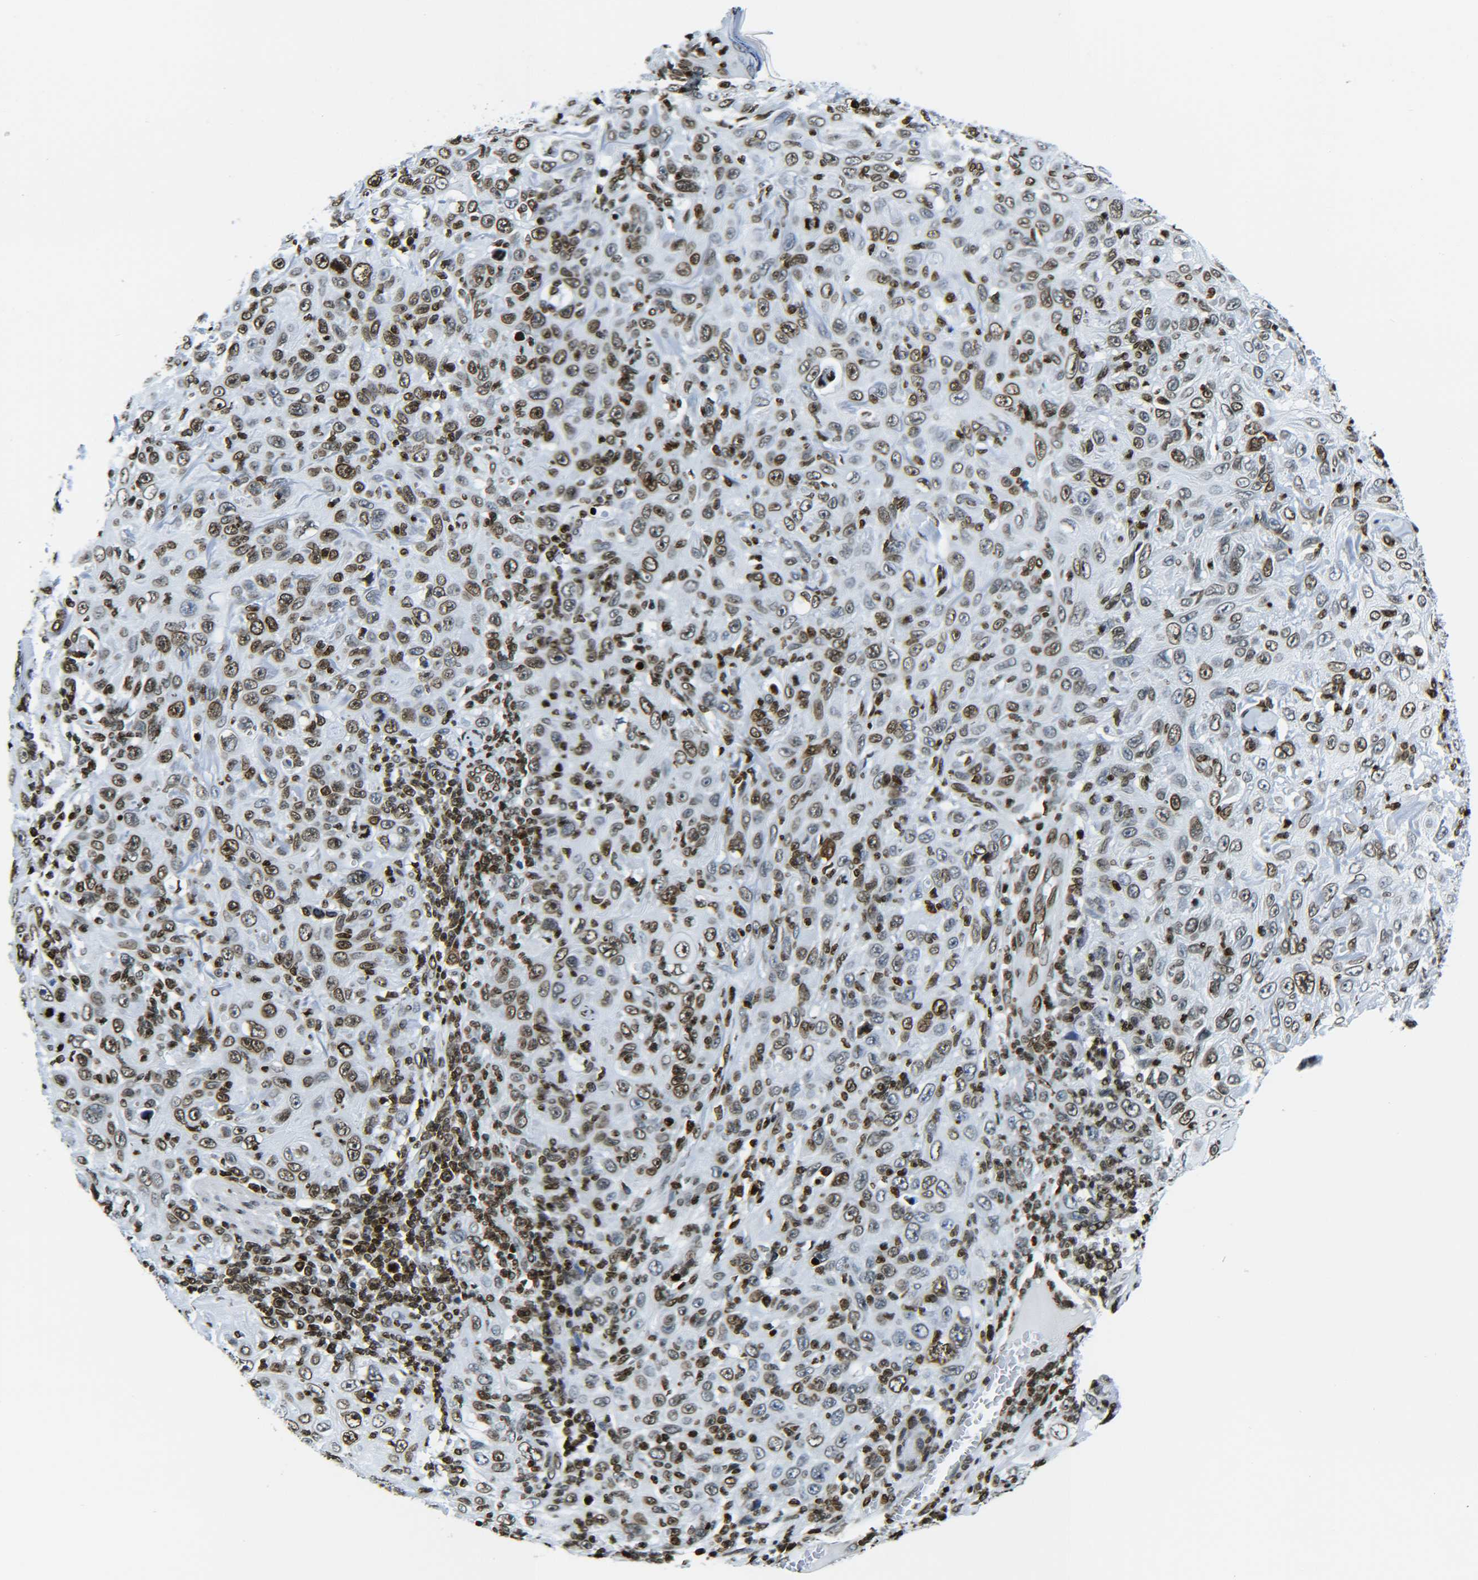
{"staining": {"intensity": "moderate", "quantity": ">75%", "location": "nuclear"}, "tissue": "skin cancer", "cell_type": "Tumor cells", "image_type": "cancer", "snomed": [{"axis": "morphology", "description": "Squamous cell carcinoma, NOS"}, {"axis": "topography", "description": "Skin"}], "caption": "Moderate nuclear staining is appreciated in approximately >75% of tumor cells in skin cancer.", "gene": "H2AX", "patient": {"sex": "female", "age": 88}}